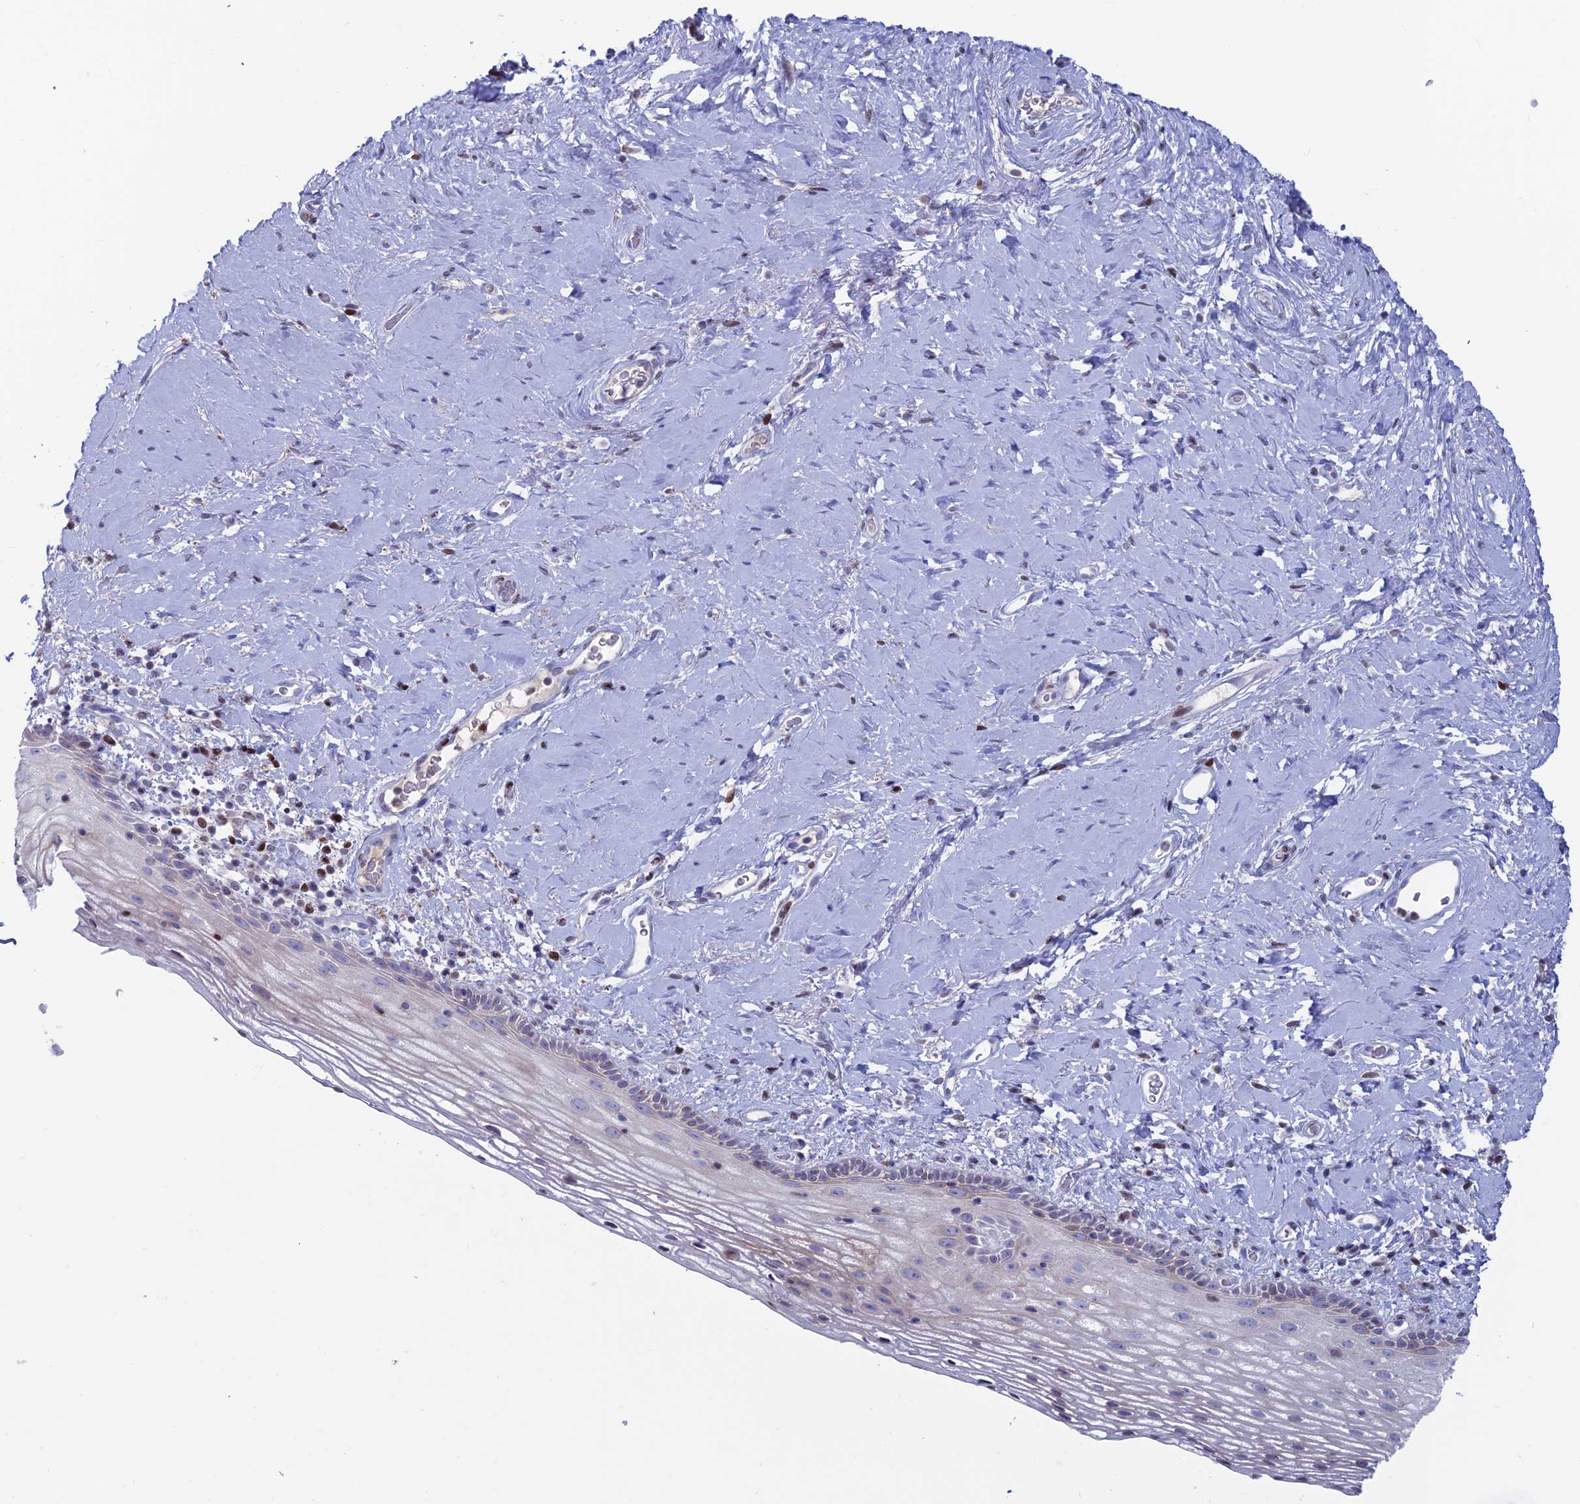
{"staining": {"intensity": "moderate", "quantity": "<25%", "location": "nuclear"}, "tissue": "vagina", "cell_type": "Squamous epithelial cells", "image_type": "normal", "snomed": [{"axis": "morphology", "description": "Normal tissue, NOS"}, {"axis": "morphology", "description": "Adenocarcinoma, NOS"}, {"axis": "topography", "description": "Rectum"}, {"axis": "topography", "description": "Vagina"}], "caption": "Immunohistochemistry (IHC) image of benign vagina stained for a protein (brown), which exhibits low levels of moderate nuclear staining in approximately <25% of squamous epithelial cells.", "gene": "CERS6", "patient": {"sex": "female", "age": 71}}